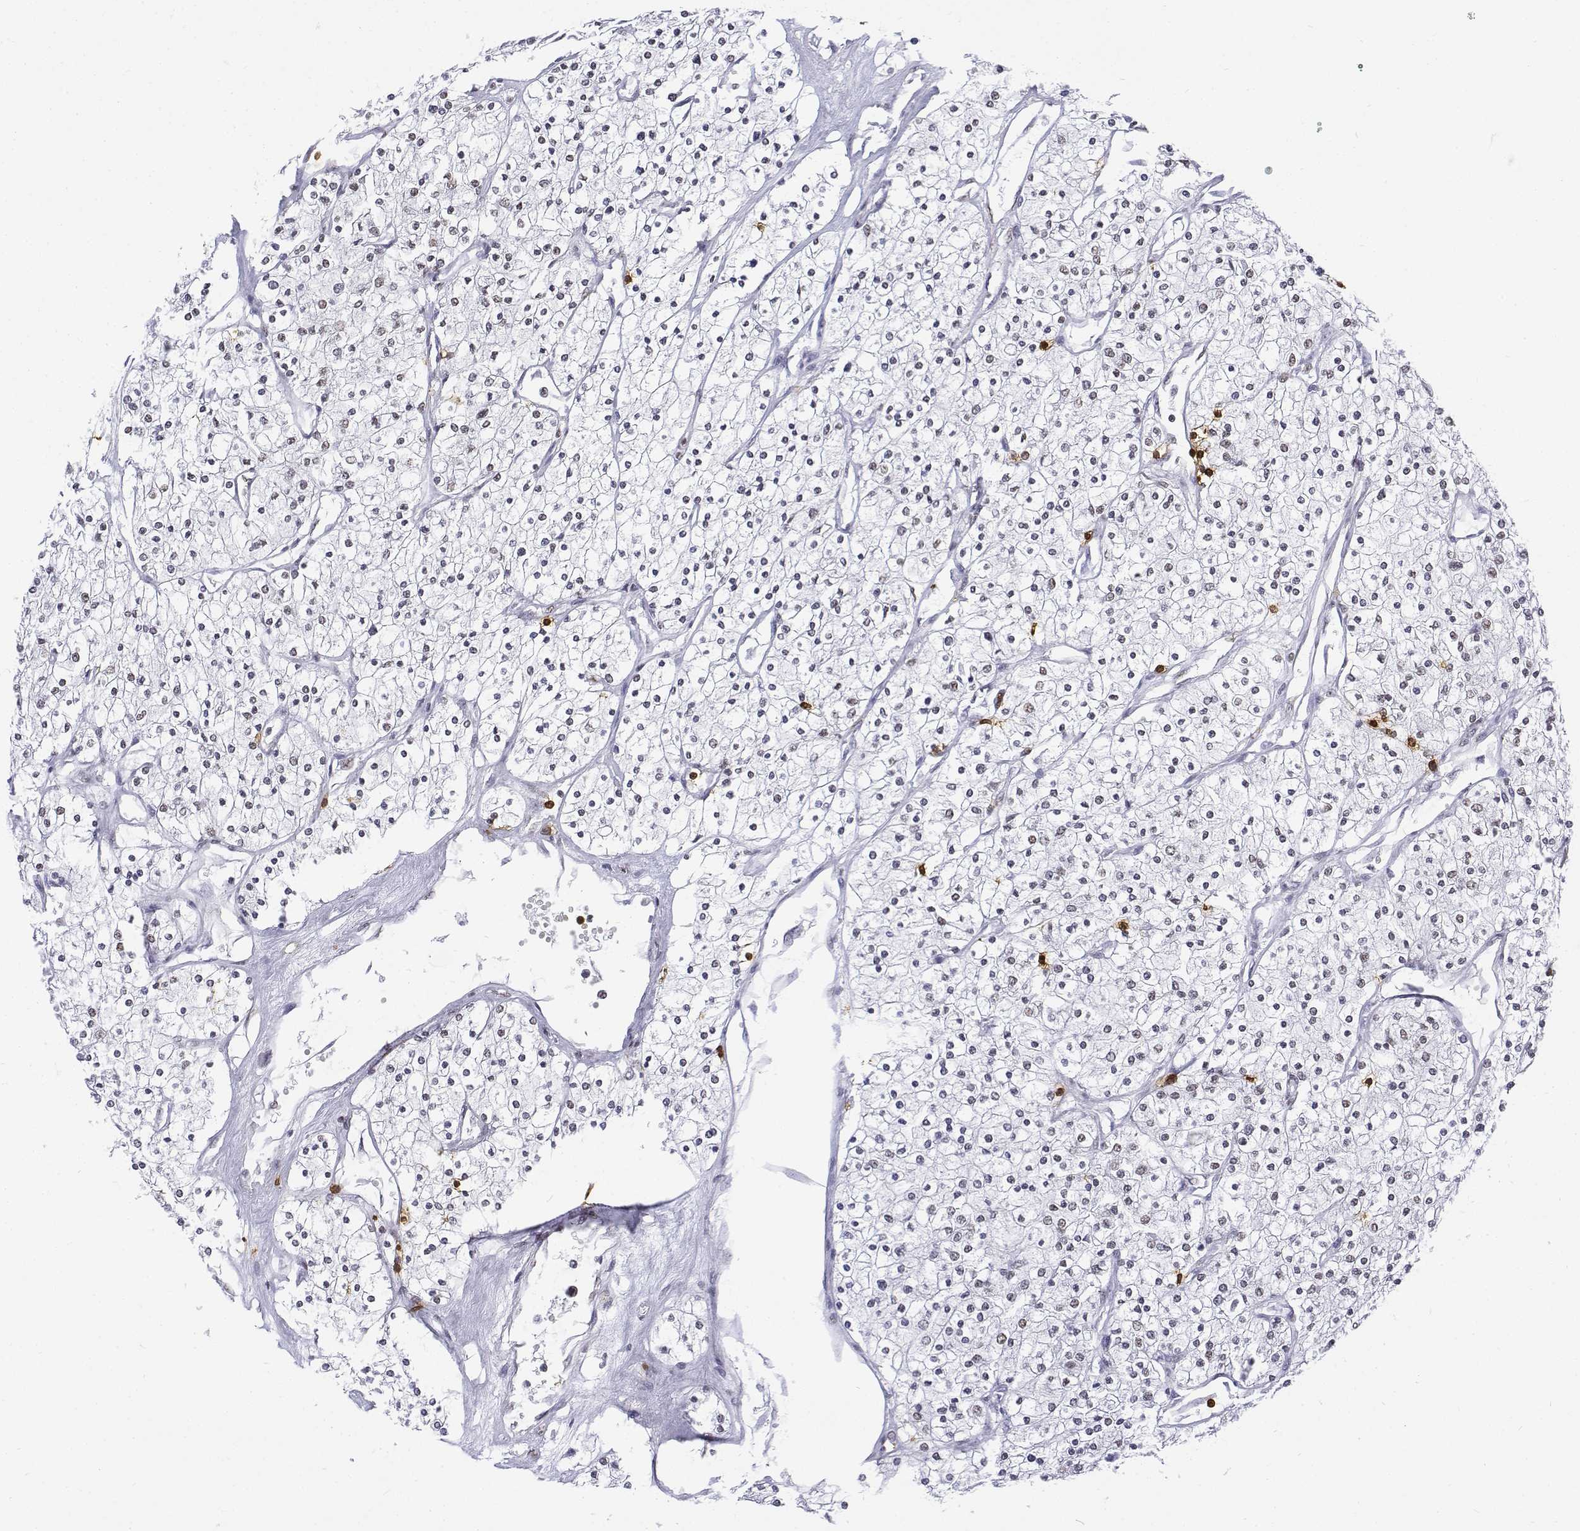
{"staining": {"intensity": "negative", "quantity": "none", "location": "none"}, "tissue": "renal cancer", "cell_type": "Tumor cells", "image_type": "cancer", "snomed": [{"axis": "morphology", "description": "Adenocarcinoma, NOS"}, {"axis": "topography", "description": "Kidney"}], "caption": "DAB (3,3'-diaminobenzidine) immunohistochemical staining of adenocarcinoma (renal) exhibits no significant positivity in tumor cells.", "gene": "CD3E", "patient": {"sex": "male", "age": 80}}